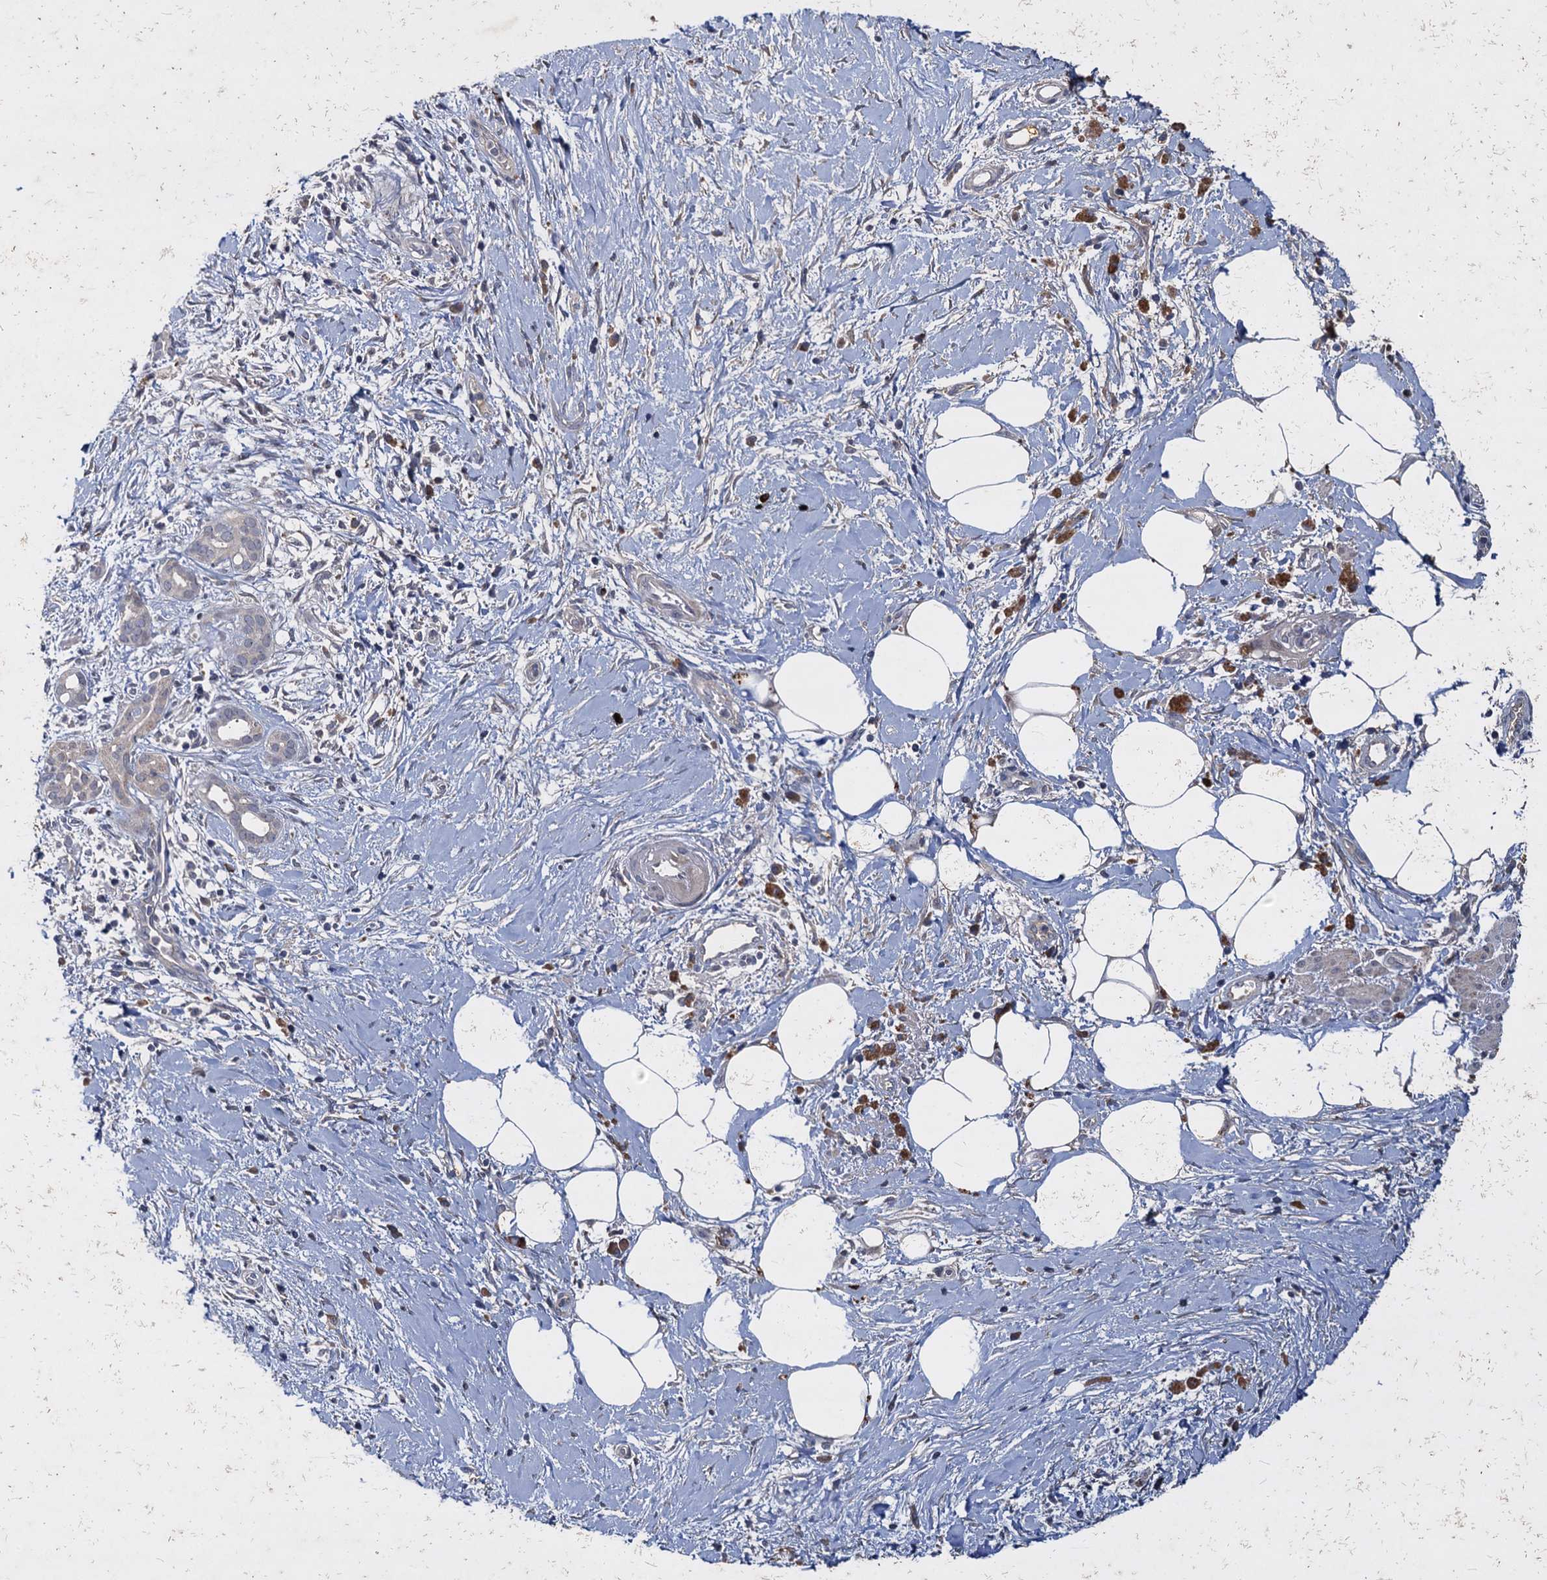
{"staining": {"intensity": "negative", "quantity": "none", "location": "none"}, "tissue": "pancreatic cancer", "cell_type": "Tumor cells", "image_type": "cancer", "snomed": [{"axis": "morphology", "description": "Adenocarcinoma, NOS"}, {"axis": "topography", "description": "Pancreas"}], "caption": "High magnification brightfield microscopy of pancreatic cancer (adenocarcinoma) stained with DAB (3,3'-diaminobenzidine) (brown) and counterstained with hematoxylin (blue): tumor cells show no significant staining. Brightfield microscopy of immunohistochemistry (IHC) stained with DAB (3,3'-diaminobenzidine) (brown) and hematoxylin (blue), captured at high magnification.", "gene": "CCDC184", "patient": {"sex": "male", "age": 58}}